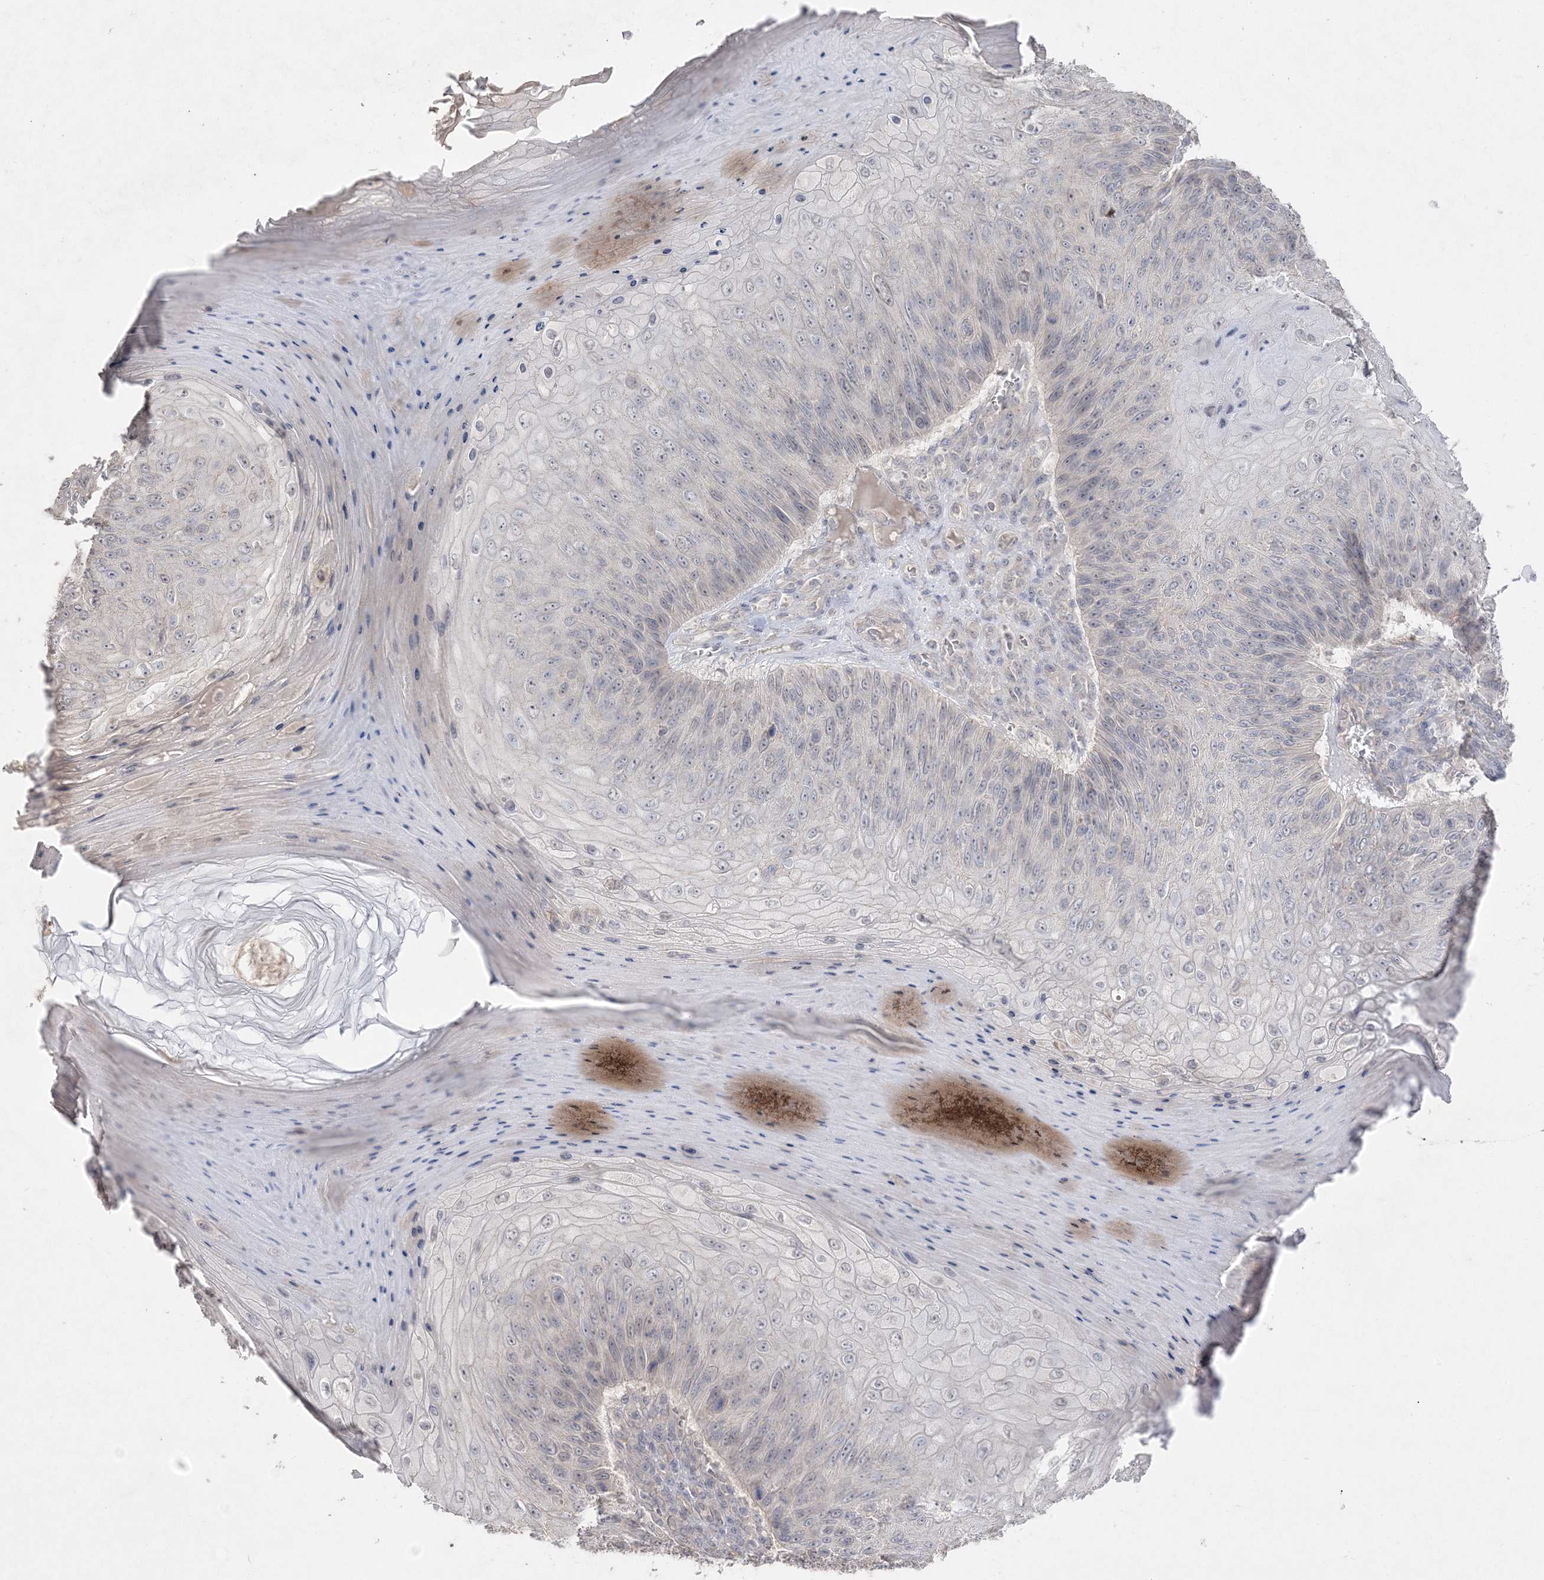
{"staining": {"intensity": "negative", "quantity": "none", "location": "none"}, "tissue": "skin cancer", "cell_type": "Tumor cells", "image_type": "cancer", "snomed": [{"axis": "morphology", "description": "Squamous cell carcinoma, NOS"}, {"axis": "topography", "description": "Skin"}], "caption": "A photomicrograph of human skin cancer is negative for staining in tumor cells.", "gene": "SH3BP4", "patient": {"sex": "female", "age": 88}}